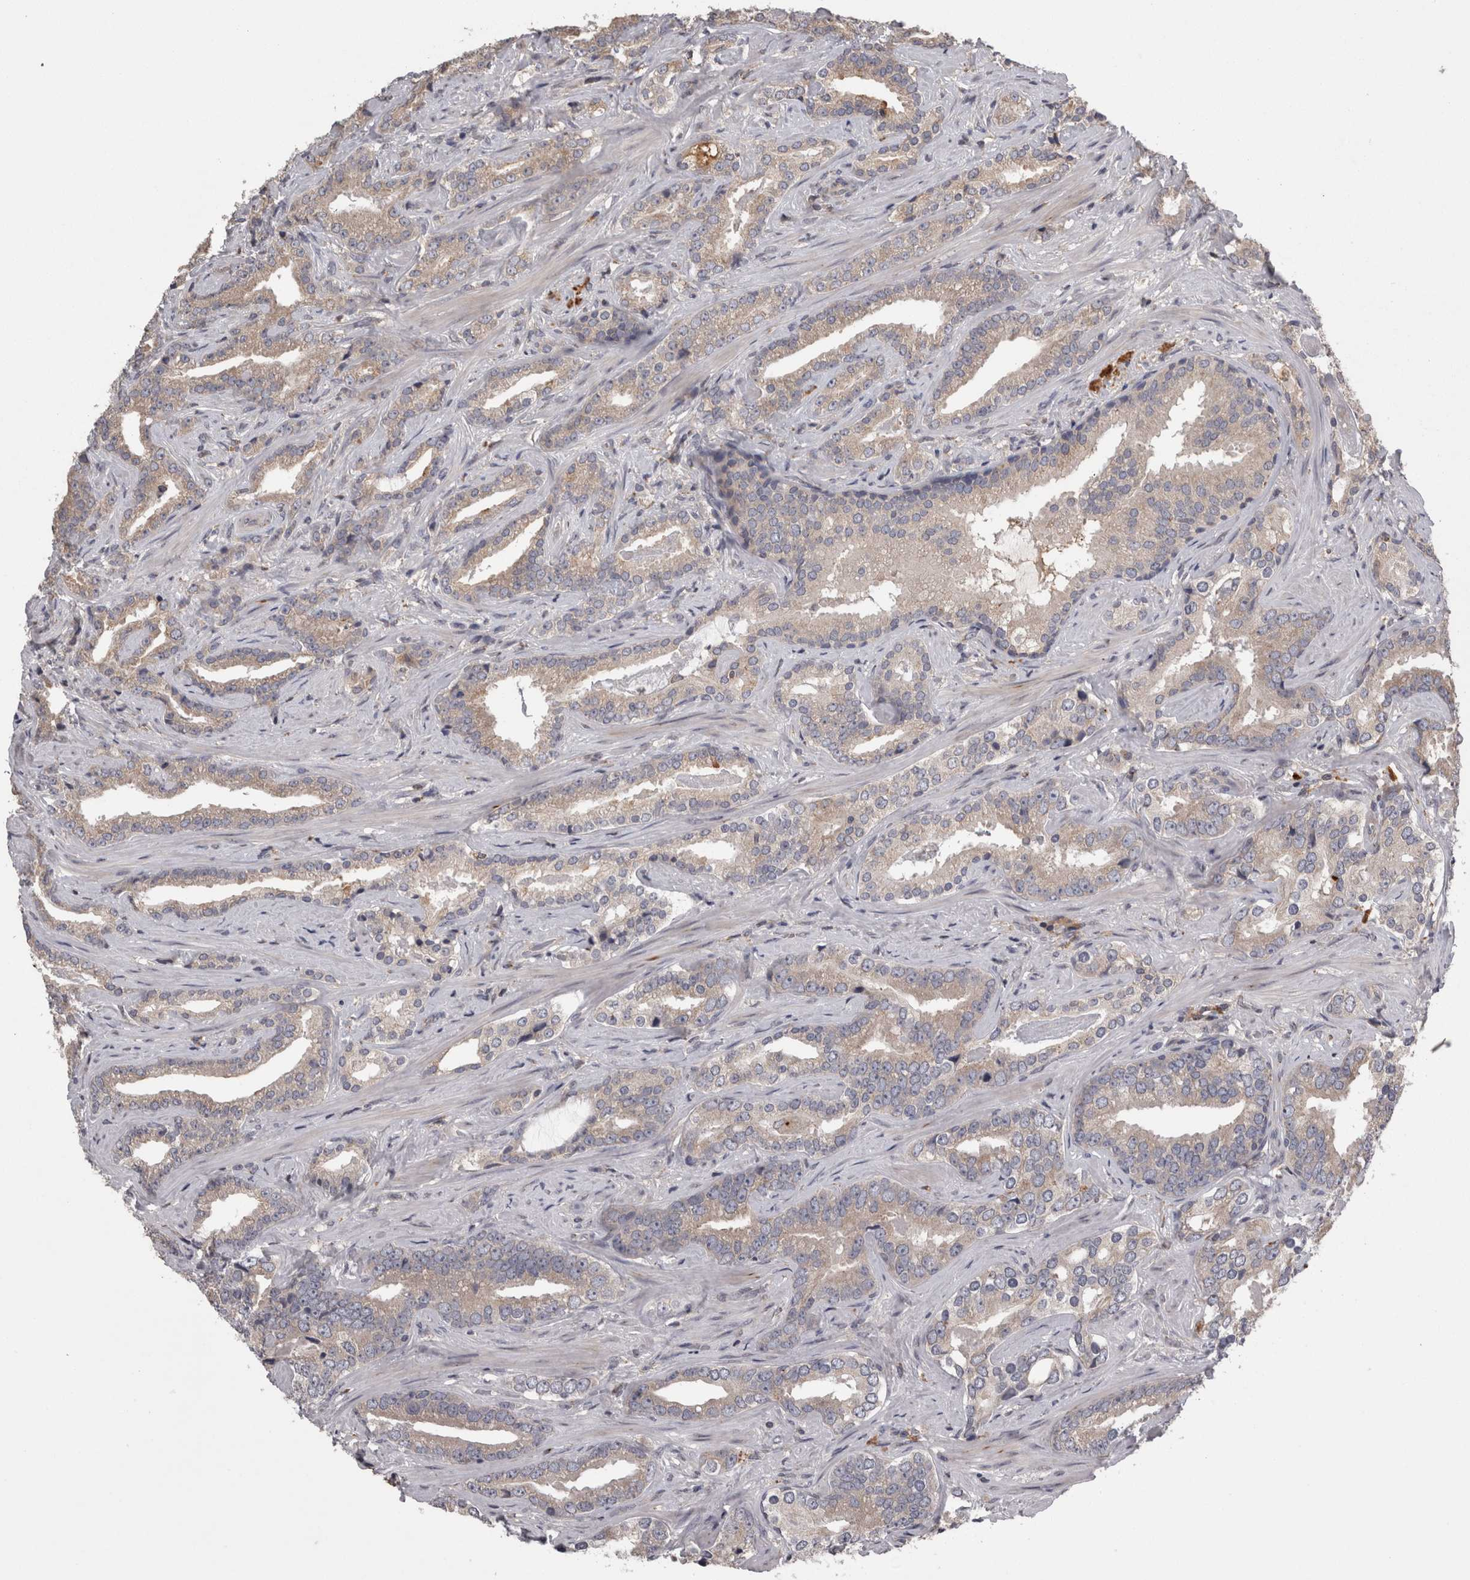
{"staining": {"intensity": "weak", "quantity": "<25%", "location": "cytoplasmic/membranous"}, "tissue": "prostate cancer", "cell_type": "Tumor cells", "image_type": "cancer", "snomed": [{"axis": "morphology", "description": "Adenocarcinoma, Low grade"}, {"axis": "topography", "description": "Prostate"}], "caption": "Prostate cancer (adenocarcinoma (low-grade)) was stained to show a protein in brown. There is no significant expression in tumor cells.", "gene": "PCM1", "patient": {"sex": "male", "age": 67}}